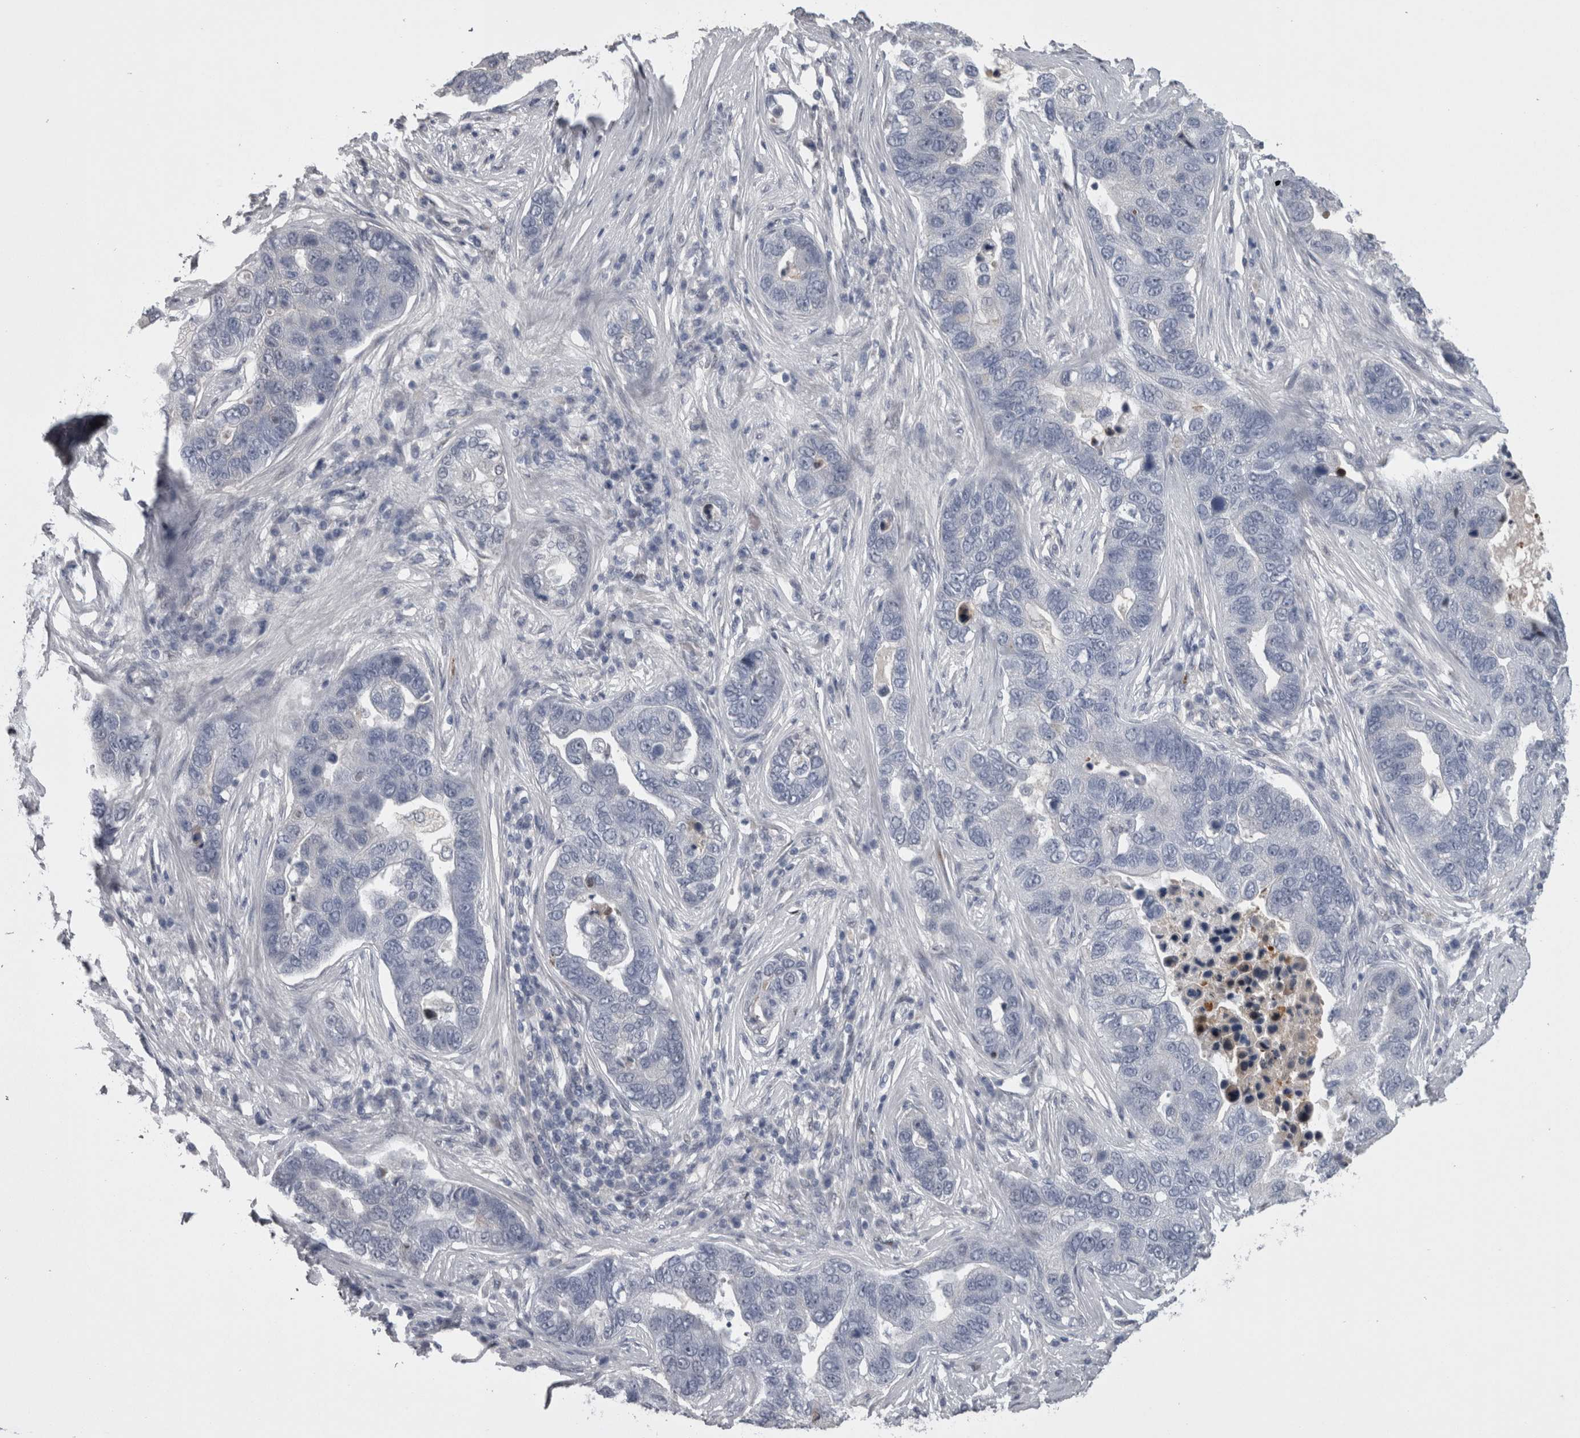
{"staining": {"intensity": "negative", "quantity": "none", "location": "none"}, "tissue": "pancreatic cancer", "cell_type": "Tumor cells", "image_type": "cancer", "snomed": [{"axis": "morphology", "description": "Adenocarcinoma, NOS"}, {"axis": "topography", "description": "Pancreas"}], "caption": "The image shows no staining of tumor cells in pancreatic cancer (adenocarcinoma).", "gene": "C1orf54", "patient": {"sex": "female", "age": 61}}